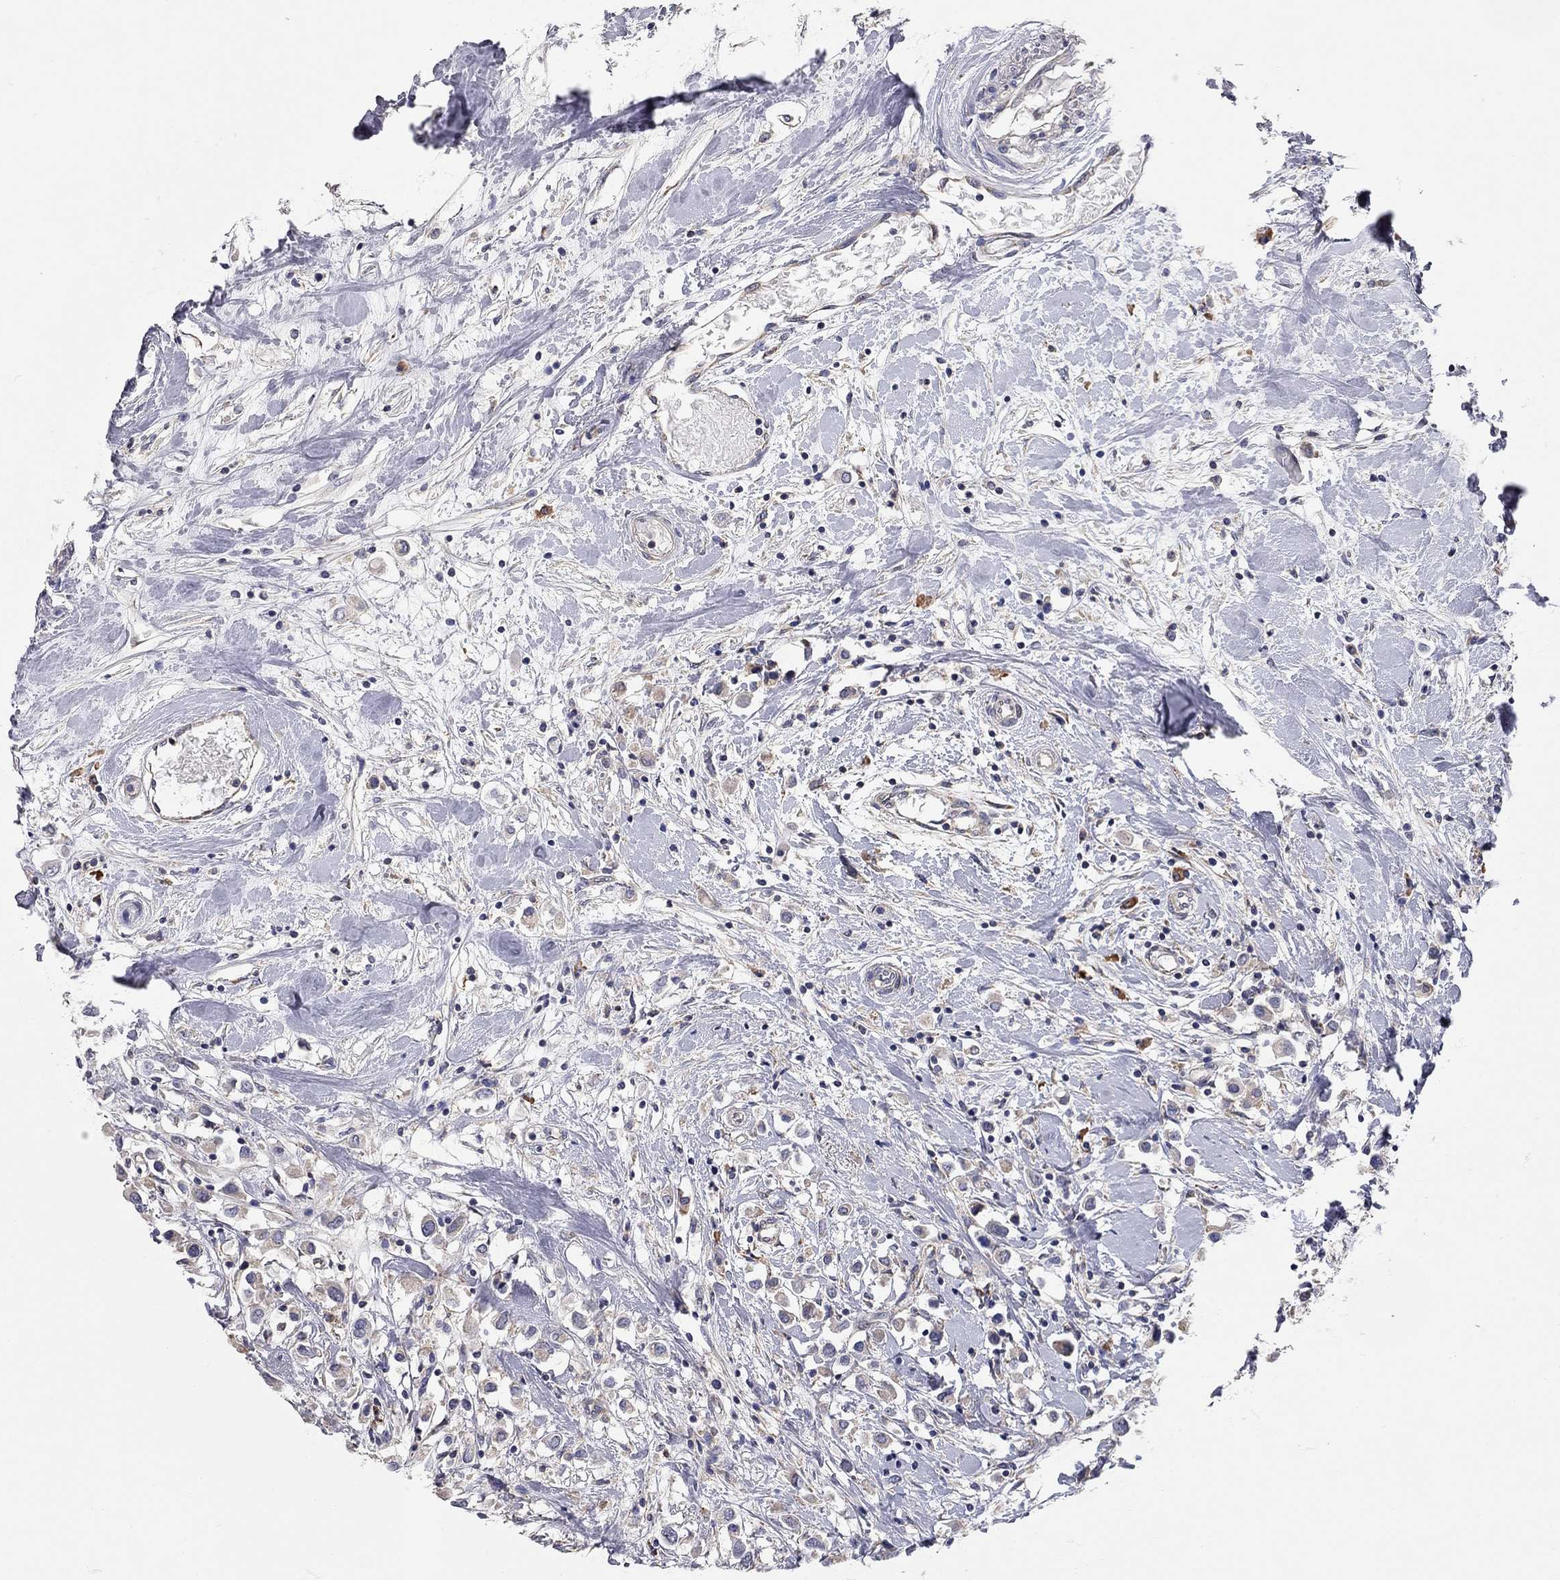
{"staining": {"intensity": "weak", "quantity": "25%-75%", "location": "cytoplasmic/membranous"}, "tissue": "breast cancer", "cell_type": "Tumor cells", "image_type": "cancer", "snomed": [{"axis": "morphology", "description": "Duct carcinoma"}, {"axis": "topography", "description": "Breast"}], "caption": "Weak cytoplasmic/membranous staining for a protein is seen in approximately 25%-75% of tumor cells of breast intraductal carcinoma using IHC.", "gene": "XAGE2", "patient": {"sex": "female", "age": 61}}